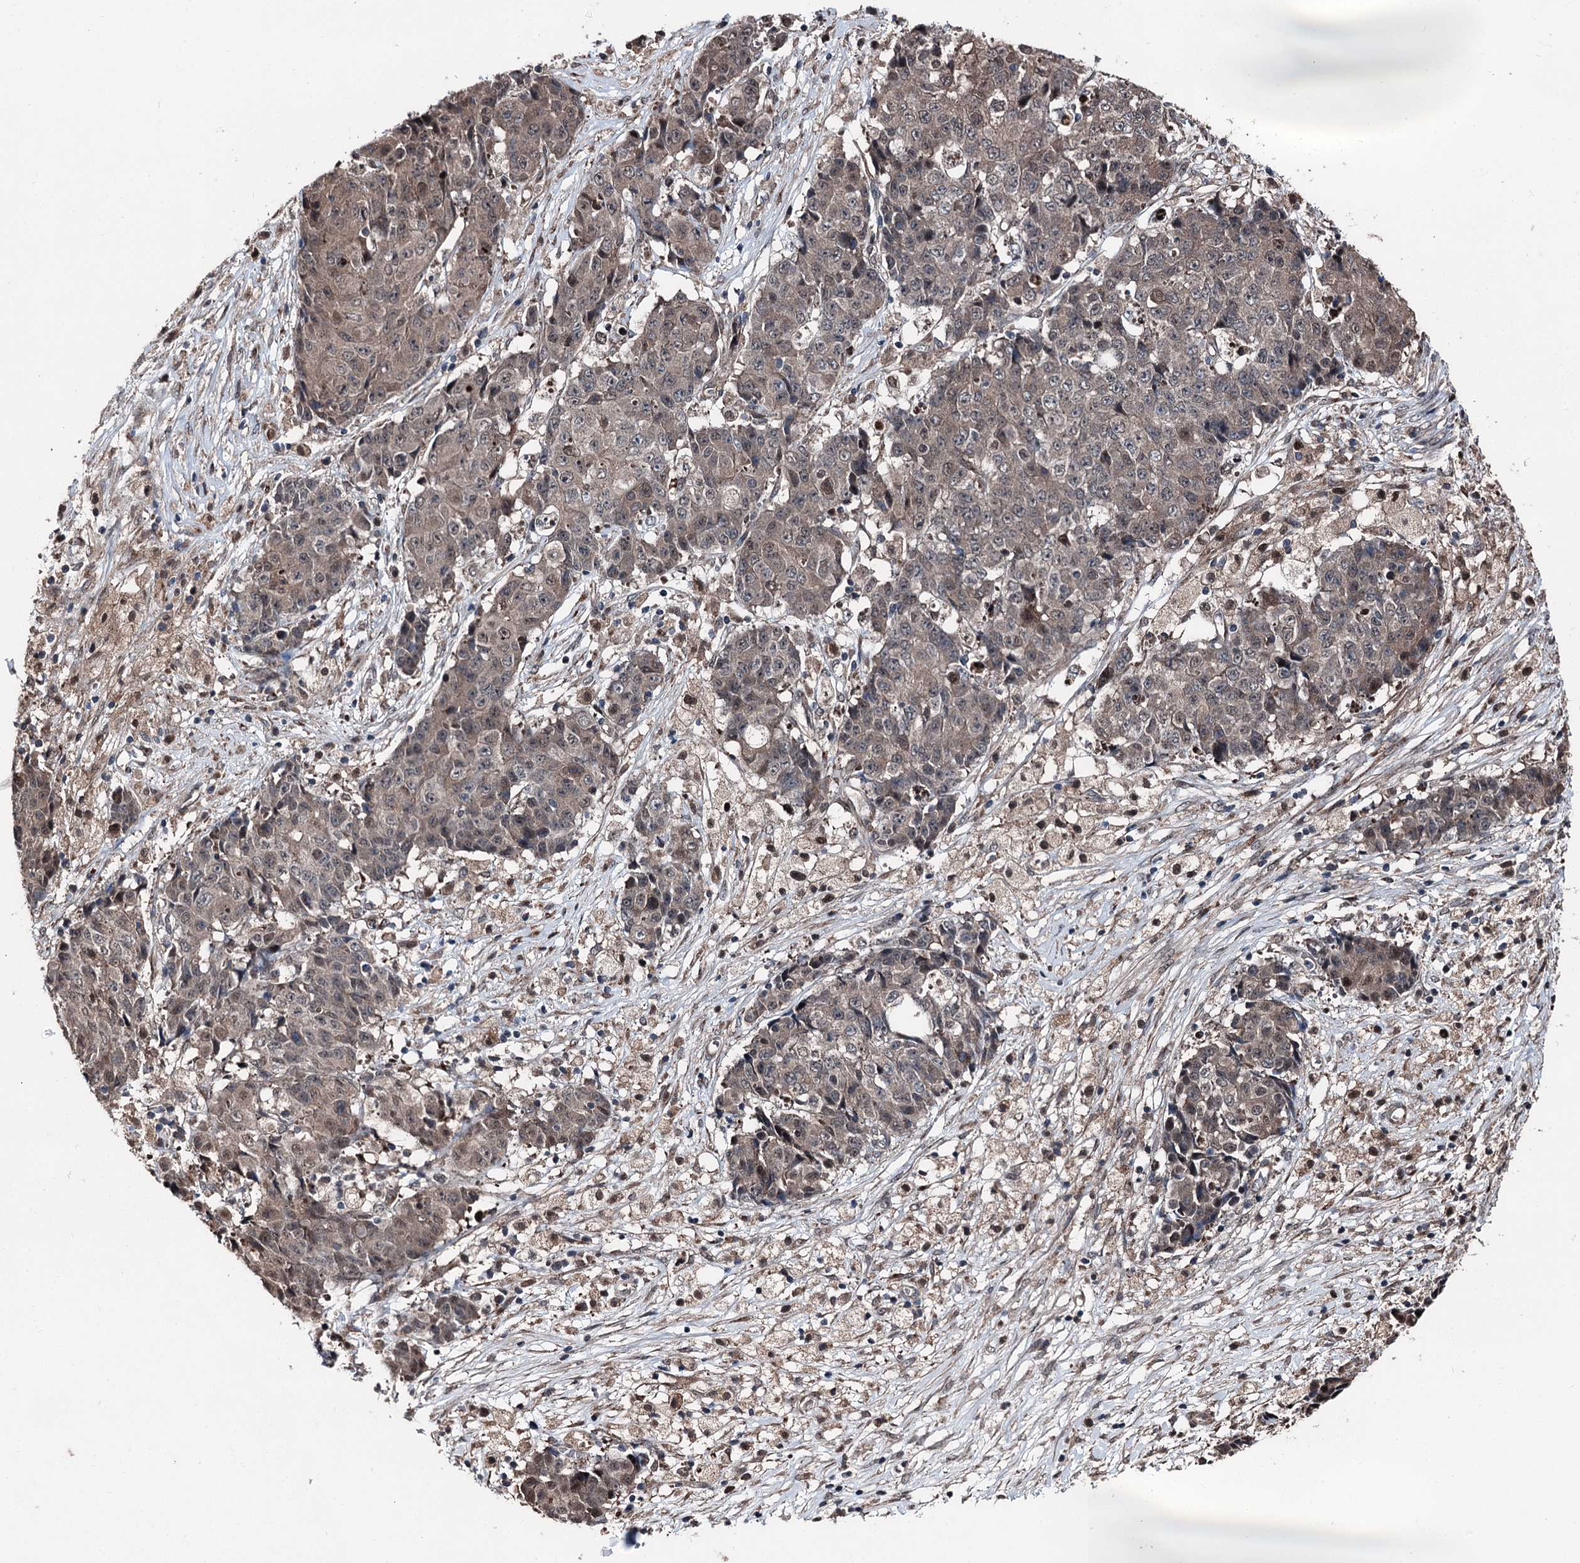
{"staining": {"intensity": "weak", "quantity": "25%-75%", "location": "cytoplasmic/membranous,nuclear"}, "tissue": "ovarian cancer", "cell_type": "Tumor cells", "image_type": "cancer", "snomed": [{"axis": "morphology", "description": "Carcinoma, endometroid"}, {"axis": "topography", "description": "Ovary"}], "caption": "An IHC image of neoplastic tissue is shown. Protein staining in brown labels weak cytoplasmic/membranous and nuclear positivity in ovarian cancer (endometroid carcinoma) within tumor cells.", "gene": "PSMD13", "patient": {"sex": "female", "age": 42}}